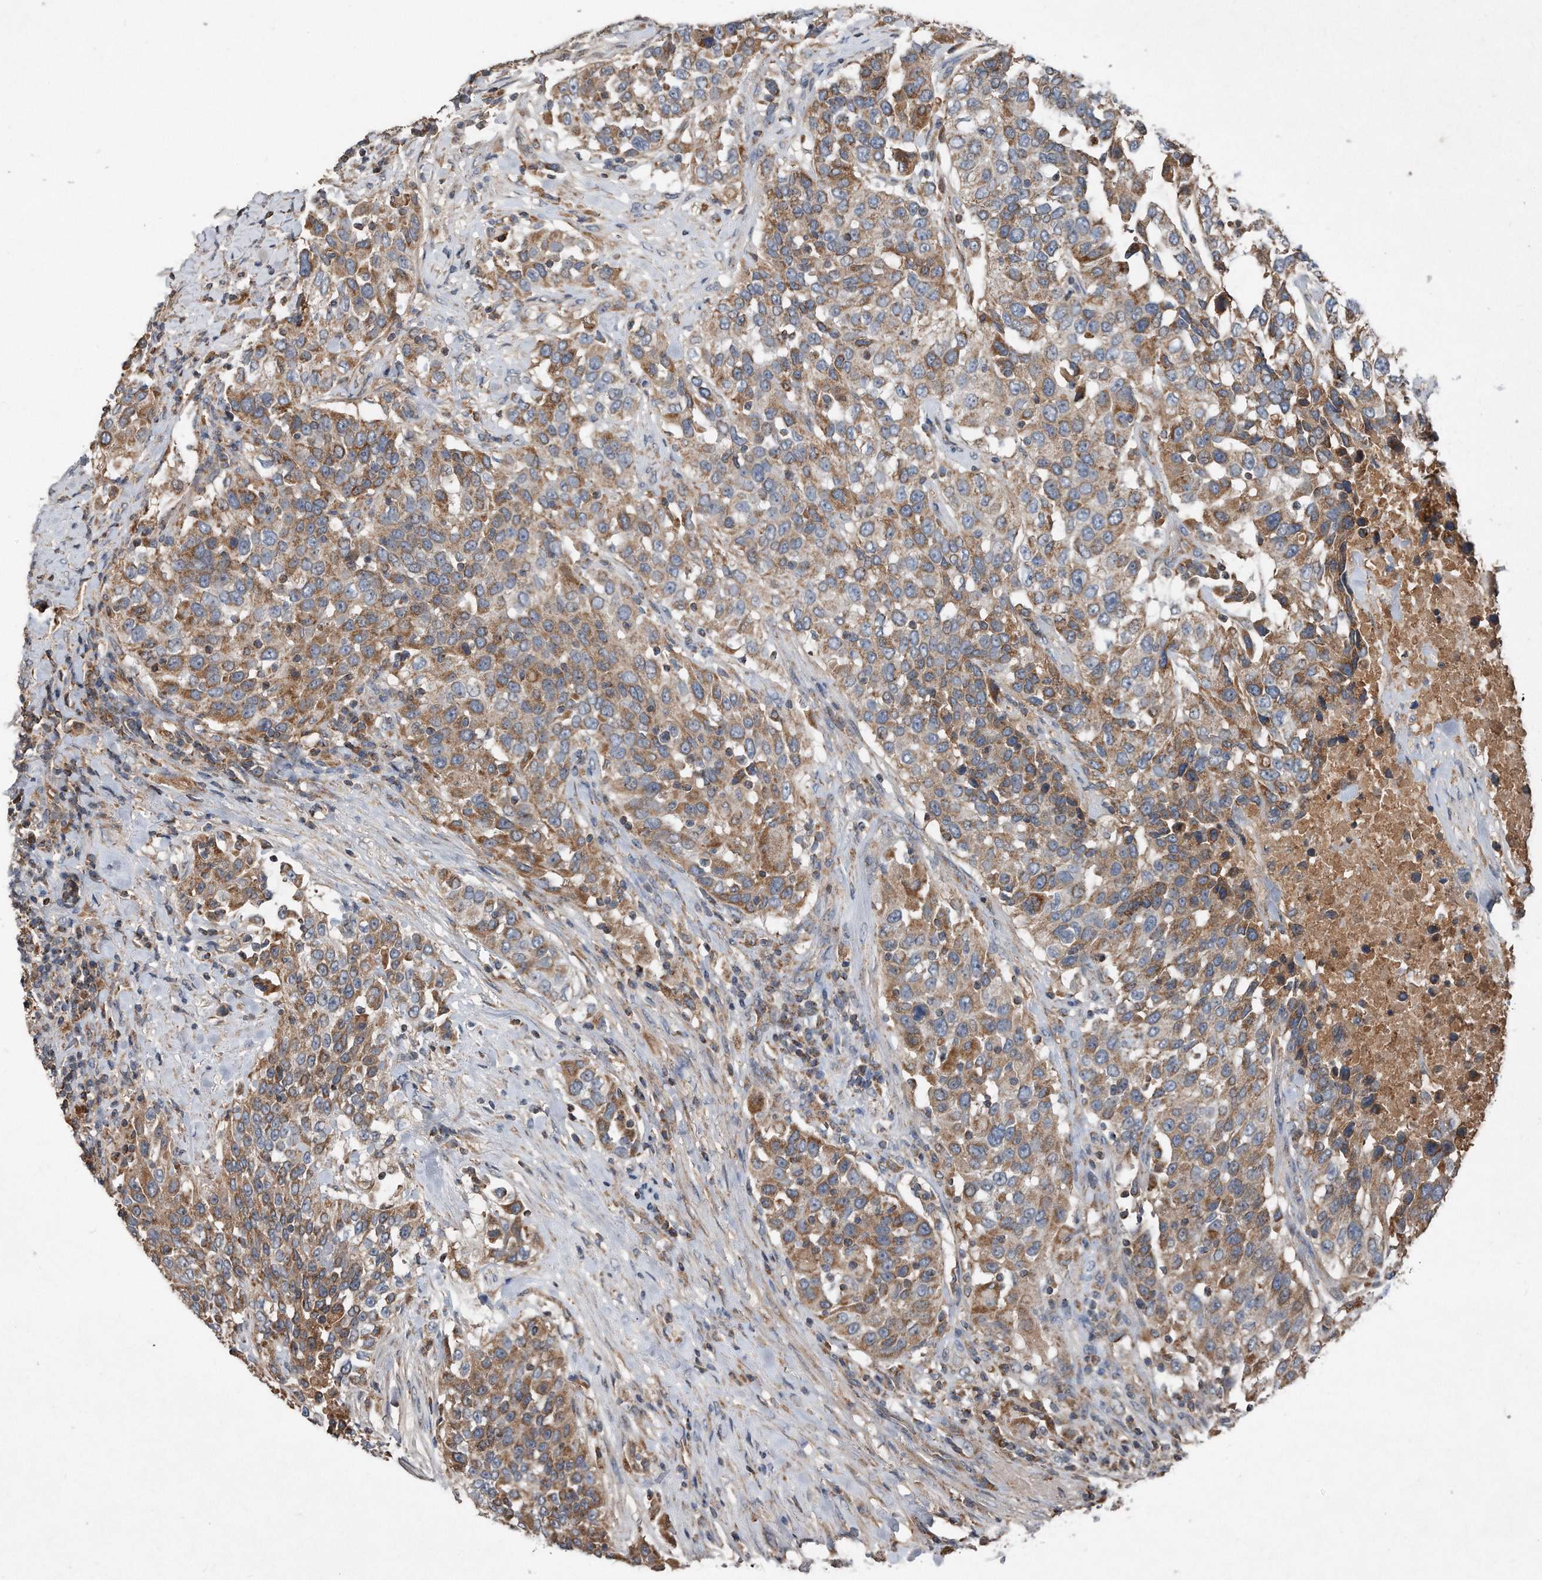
{"staining": {"intensity": "moderate", "quantity": ">75%", "location": "cytoplasmic/membranous"}, "tissue": "urothelial cancer", "cell_type": "Tumor cells", "image_type": "cancer", "snomed": [{"axis": "morphology", "description": "Urothelial carcinoma, High grade"}, {"axis": "topography", "description": "Urinary bladder"}], "caption": "This photomicrograph demonstrates immunohistochemistry (IHC) staining of urothelial carcinoma (high-grade), with medium moderate cytoplasmic/membranous expression in about >75% of tumor cells.", "gene": "SDHA", "patient": {"sex": "female", "age": 80}}